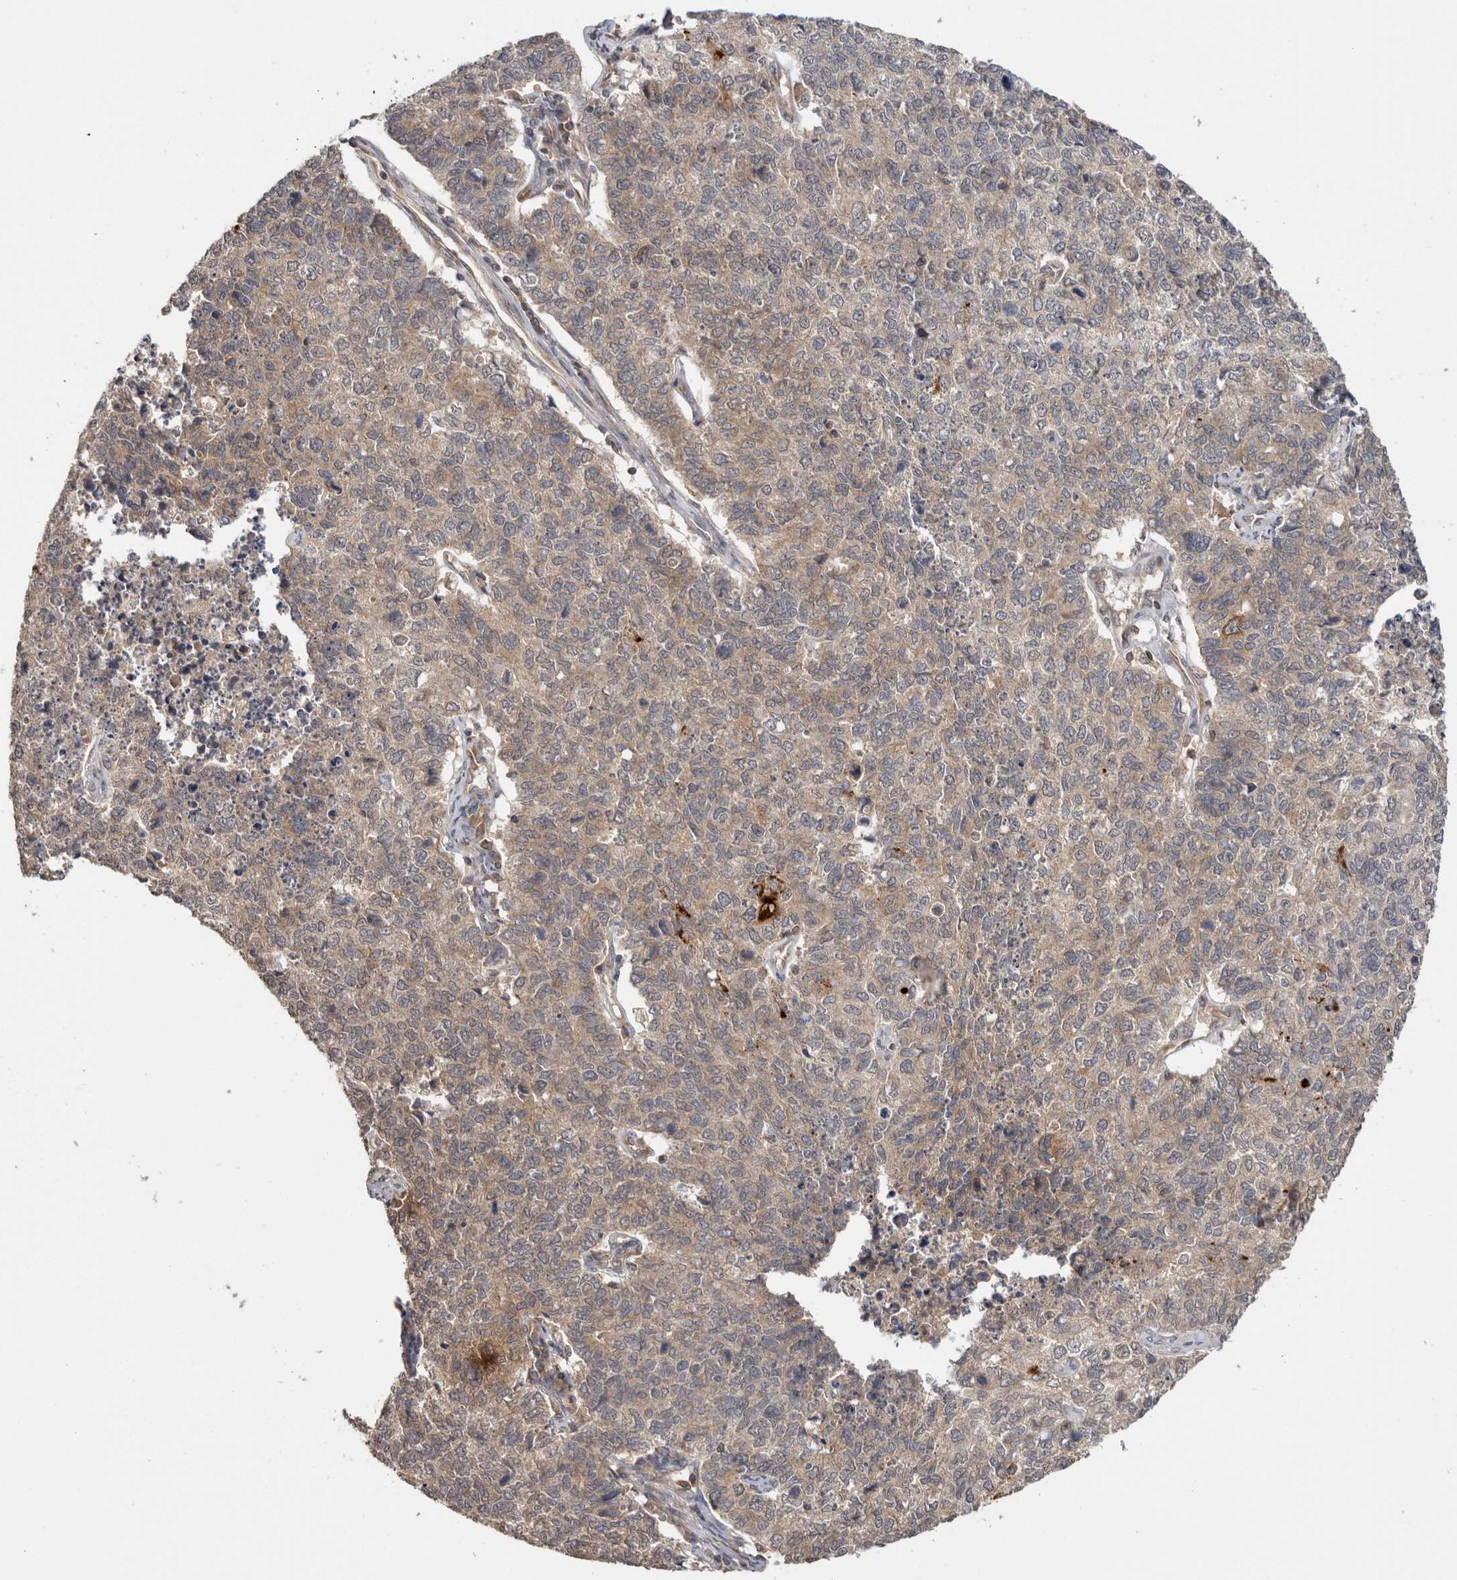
{"staining": {"intensity": "weak", "quantity": "<25%", "location": "cytoplasmic/membranous"}, "tissue": "cervical cancer", "cell_type": "Tumor cells", "image_type": "cancer", "snomed": [{"axis": "morphology", "description": "Squamous cell carcinoma, NOS"}, {"axis": "topography", "description": "Cervix"}], "caption": "The IHC micrograph has no significant staining in tumor cells of cervical cancer tissue. (Immunohistochemistry, brightfield microscopy, high magnification).", "gene": "HMOX2", "patient": {"sex": "female", "age": 63}}